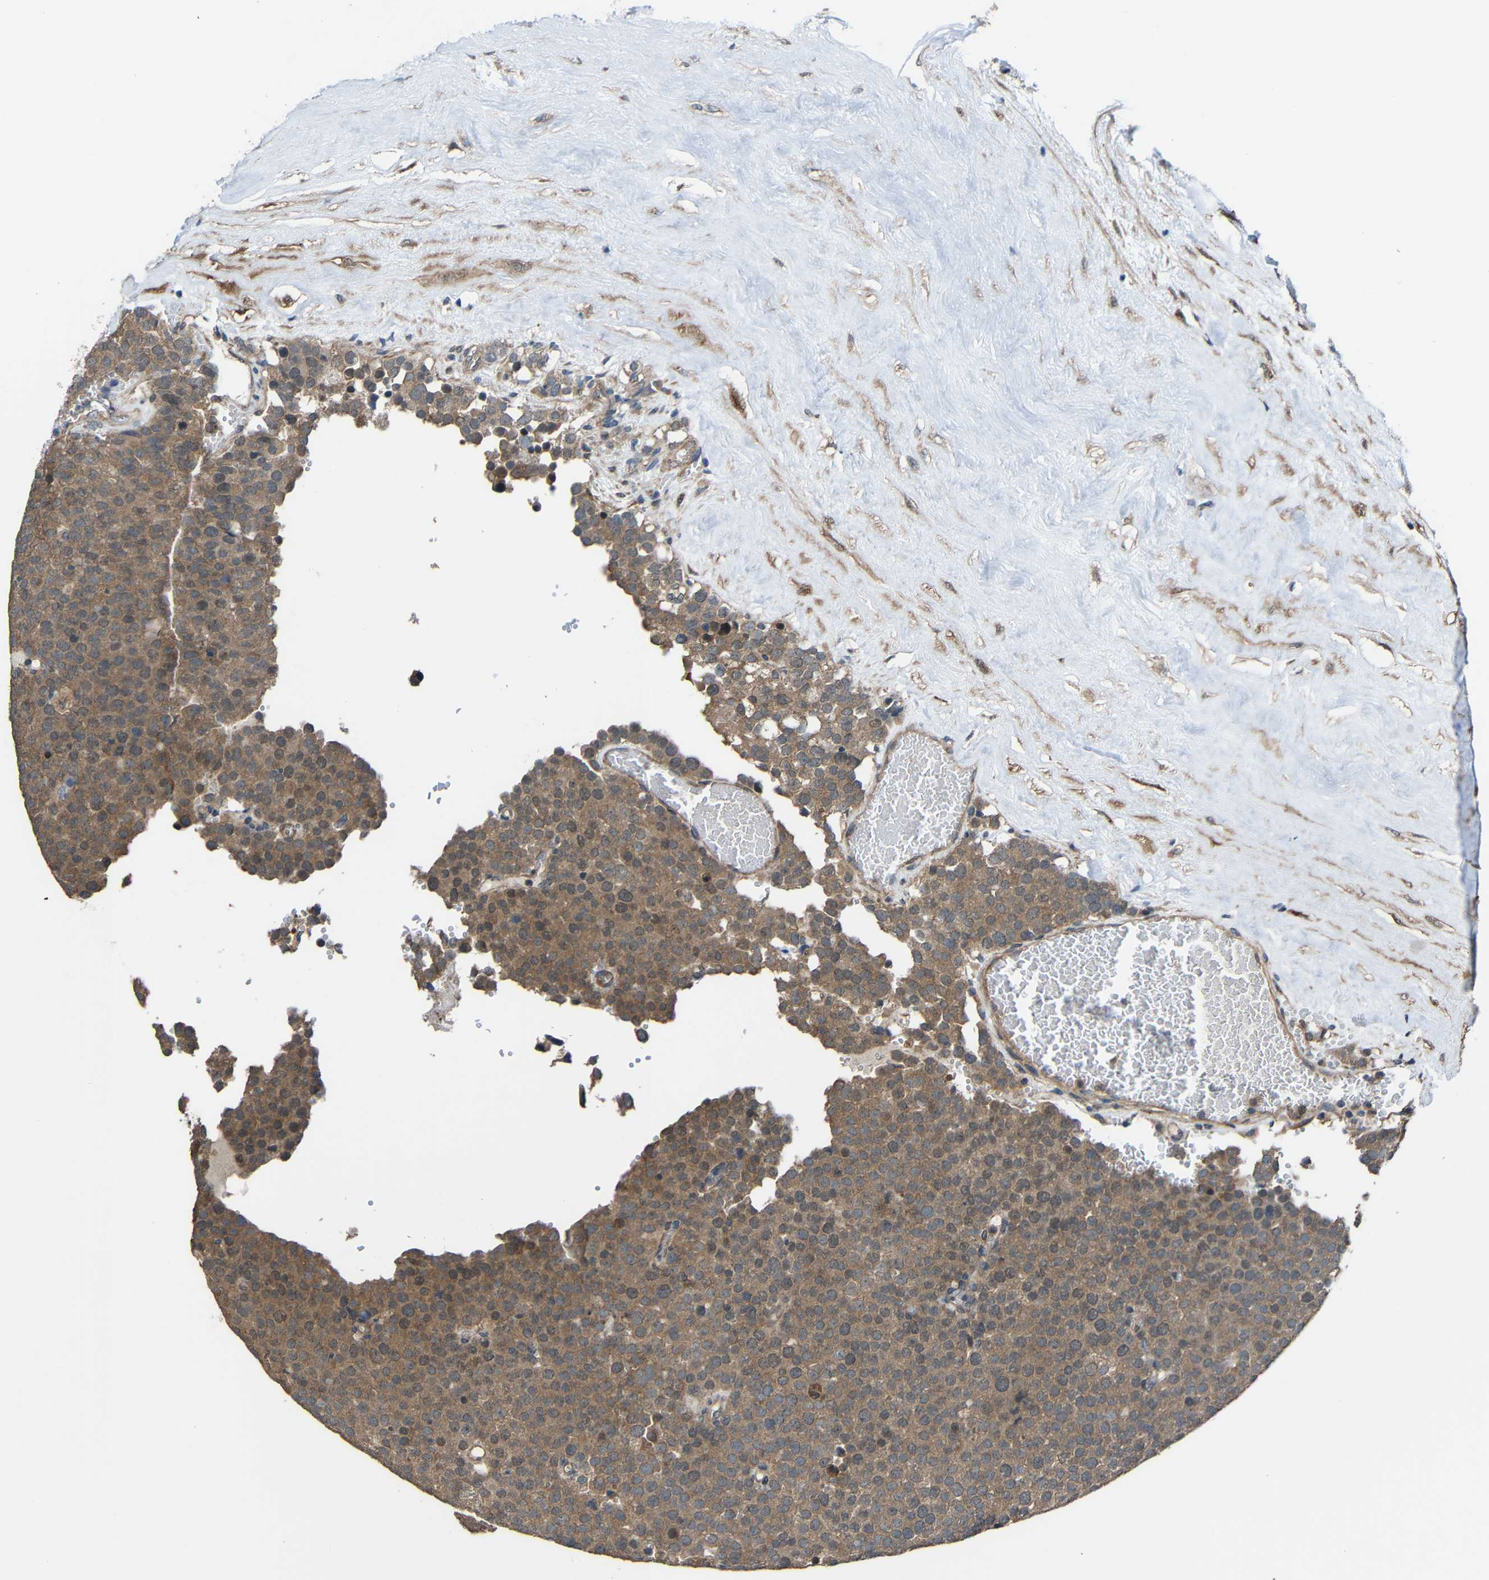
{"staining": {"intensity": "moderate", "quantity": ">75%", "location": "cytoplasmic/membranous"}, "tissue": "testis cancer", "cell_type": "Tumor cells", "image_type": "cancer", "snomed": [{"axis": "morphology", "description": "Normal tissue, NOS"}, {"axis": "morphology", "description": "Seminoma, NOS"}, {"axis": "topography", "description": "Testis"}], "caption": "Tumor cells exhibit moderate cytoplasmic/membranous positivity in approximately >75% of cells in testis cancer.", "gene": "CHST9", "patient": {"sex": "male", "age": 71}}